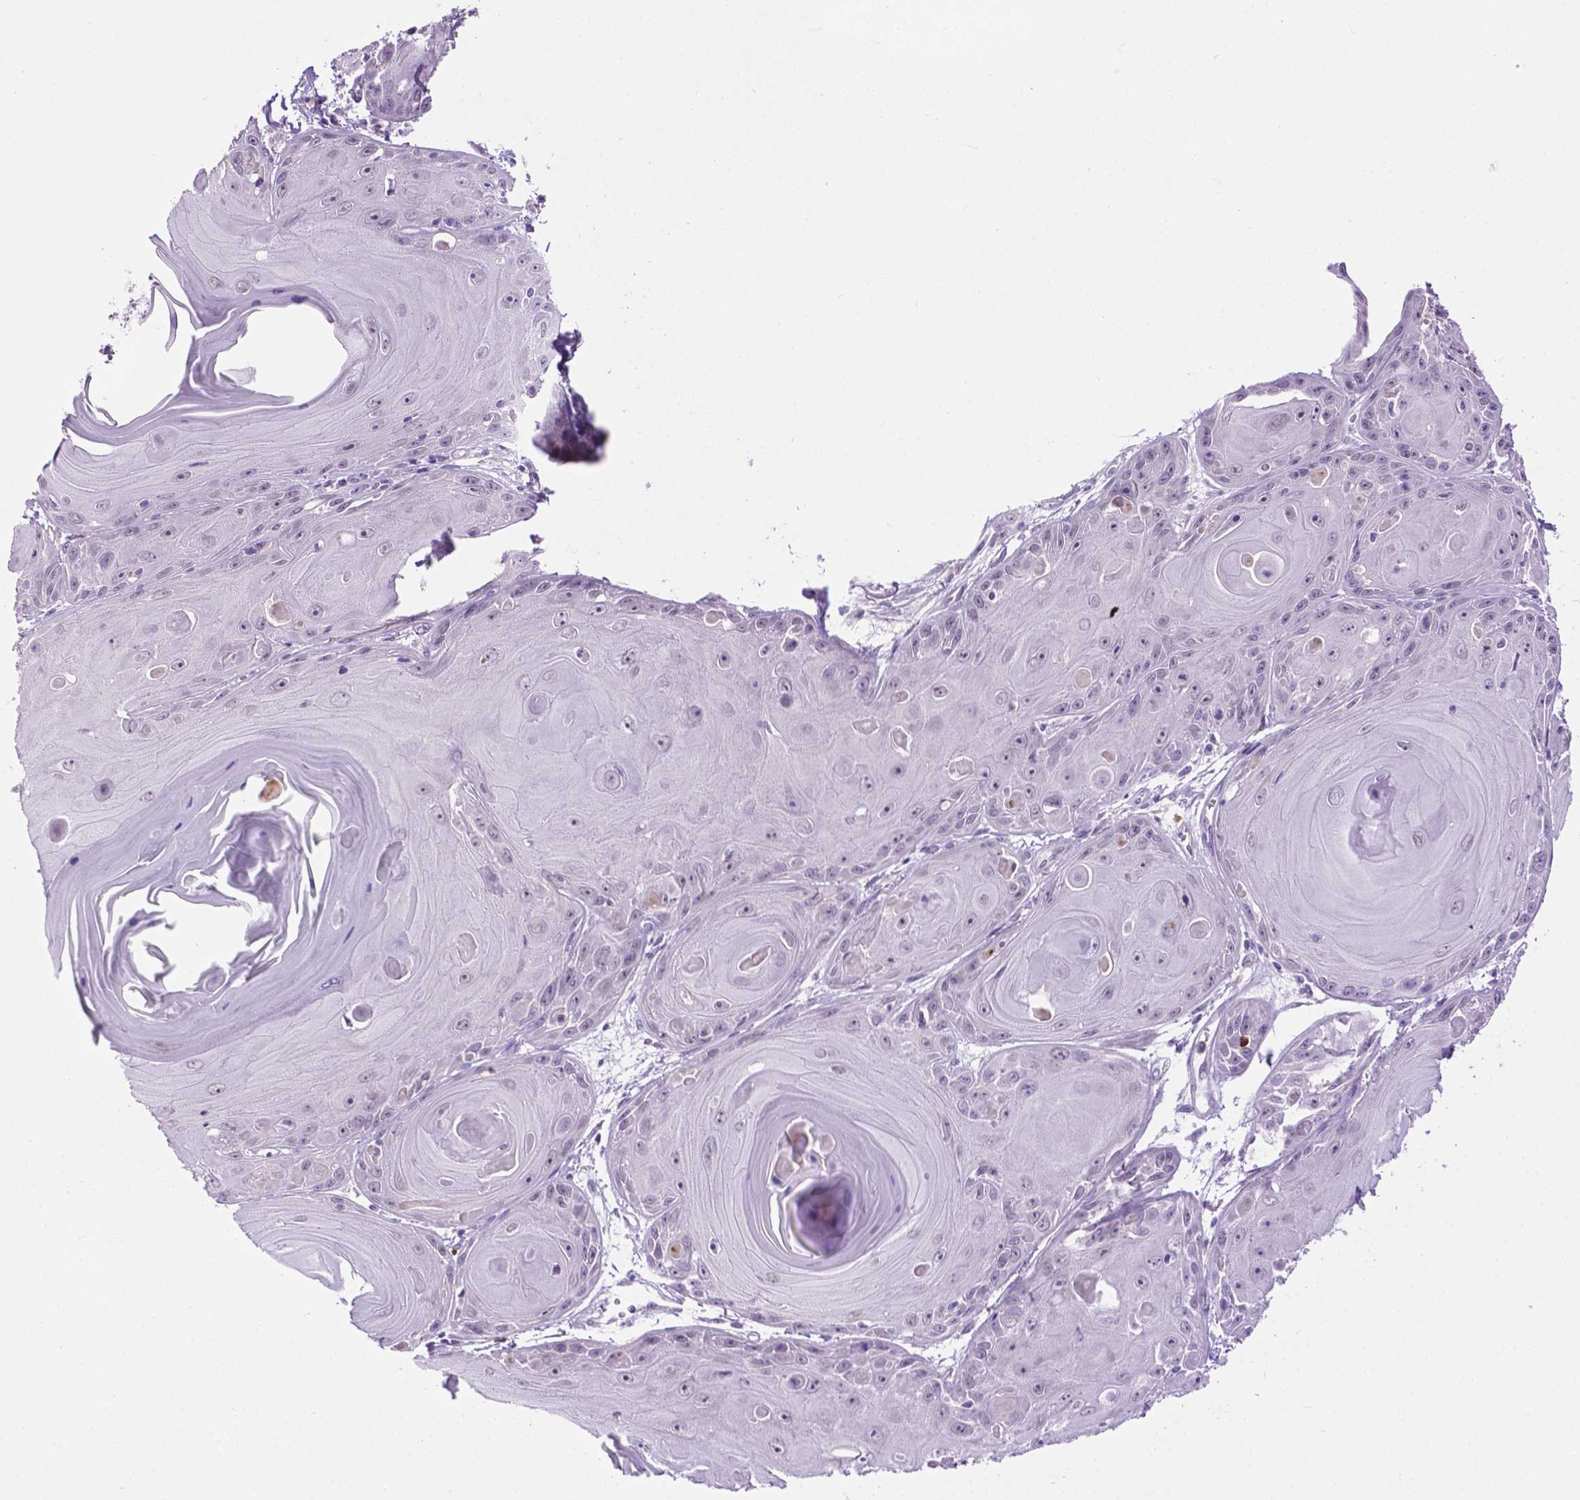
{"staining": {"intensity": "negative", "quantity": "none", "location": "none"}, "tissue": "skin cancer", "cell_type": "Tumor cells", "image_type": "cancer", "snomed": [{"axis": "morphology", "description": "Squamous cell carcinoma, NOS"}, {"axis": "topography", "description": "Skin"}, {"axis": "topography", "description": "Vulva"}], "caption": "Skin cancer (squamous cell carcinoma) stained for a protein using IHC shows no positivity tumor cells.", "gene": "MMP27", "patient": {"sex": "female", "age": 85}}